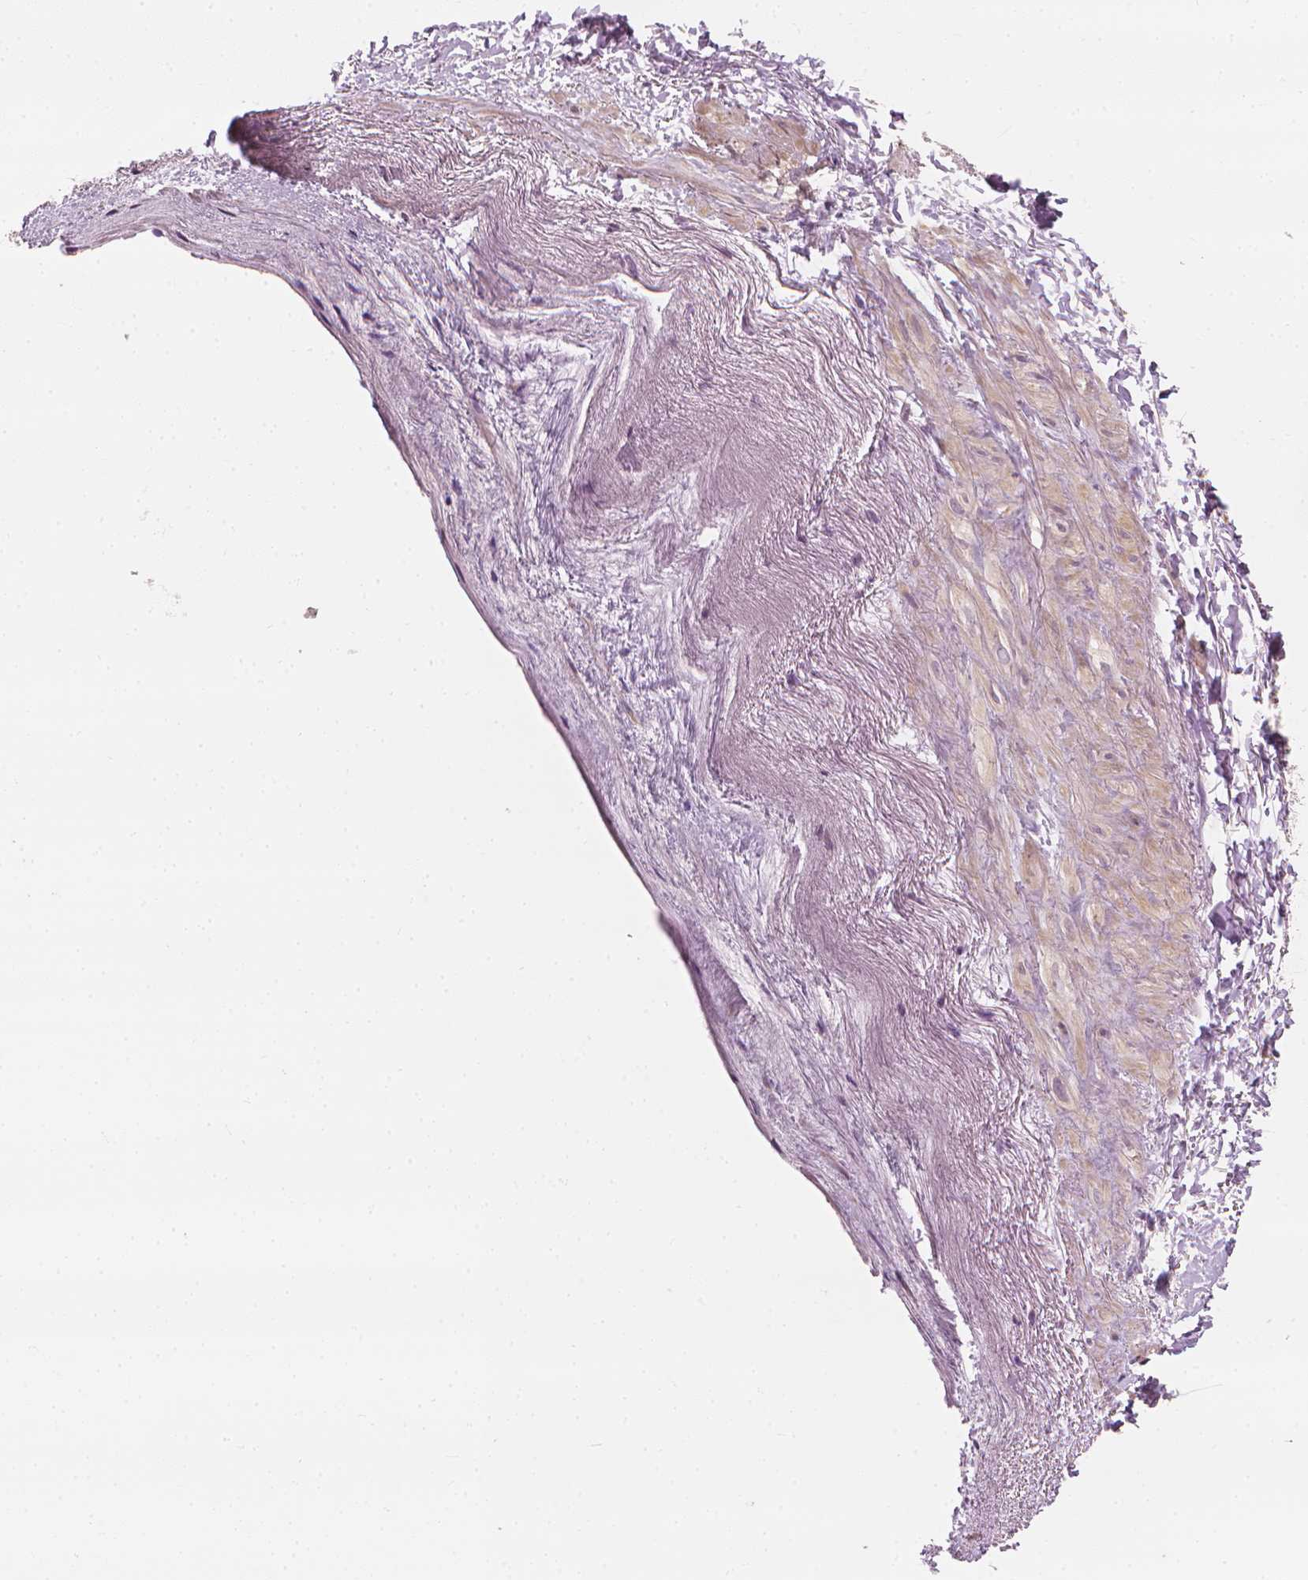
{"staining": {"intensity": "negative", "quantity": "none", "location": "none"}, "tissue": "heart muscle", "cell_type": "Cardiomyocytes", "image_type": "normal", "snomed": [{"axis": "morphology", "description": "Normal tissue, NOS"}, {"axis": "topography", "description": "Heart"}], "caption": "An IHC micrograph of benign heart muscle is shown. There is no staining in cardiomyocytes of heart muscle. (Brightfield microscopy of DAB IHC at high magnification).", "gene": "SAXO2", "patient": {"sex": "male", "age": 62}}